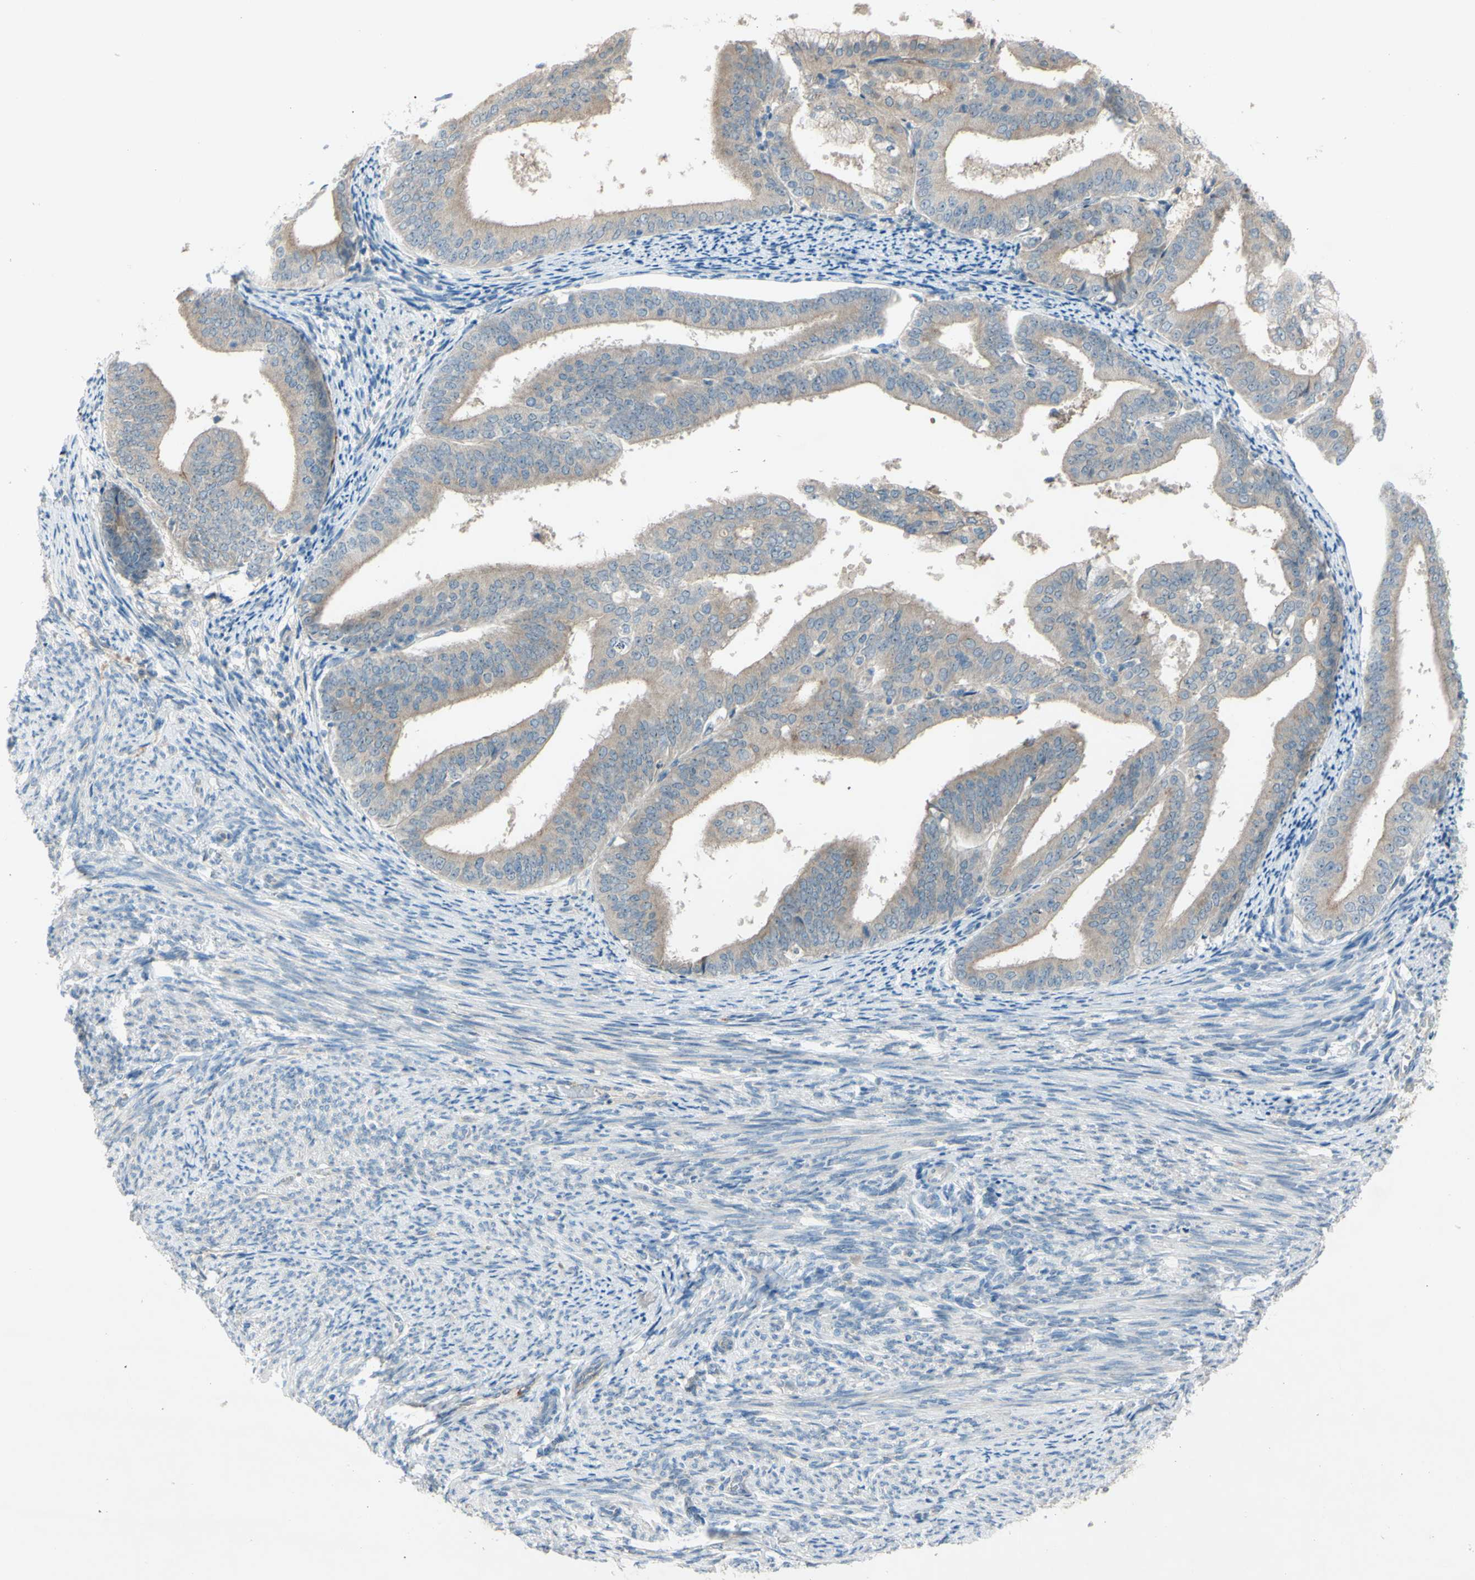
{"staining": {"intensity": "negative", "quantity": "none", "location": "none"}, "tissue": "endometrial cancer", "cell_type": "Tumor cells", "image_type": "cancer", "snomed": [{"axis": "morphology", "description": "Adenocarcinoma, NOS"}, {"axis": "topography", "description": "Endometrium"}], "caption": "A photomicrograph of endometrial adenocarcinoma stained for a protein exhibits no brown staining in tumor cells.", "gene": "ATRN", "patient": {"sex": "female", "age": 63}}